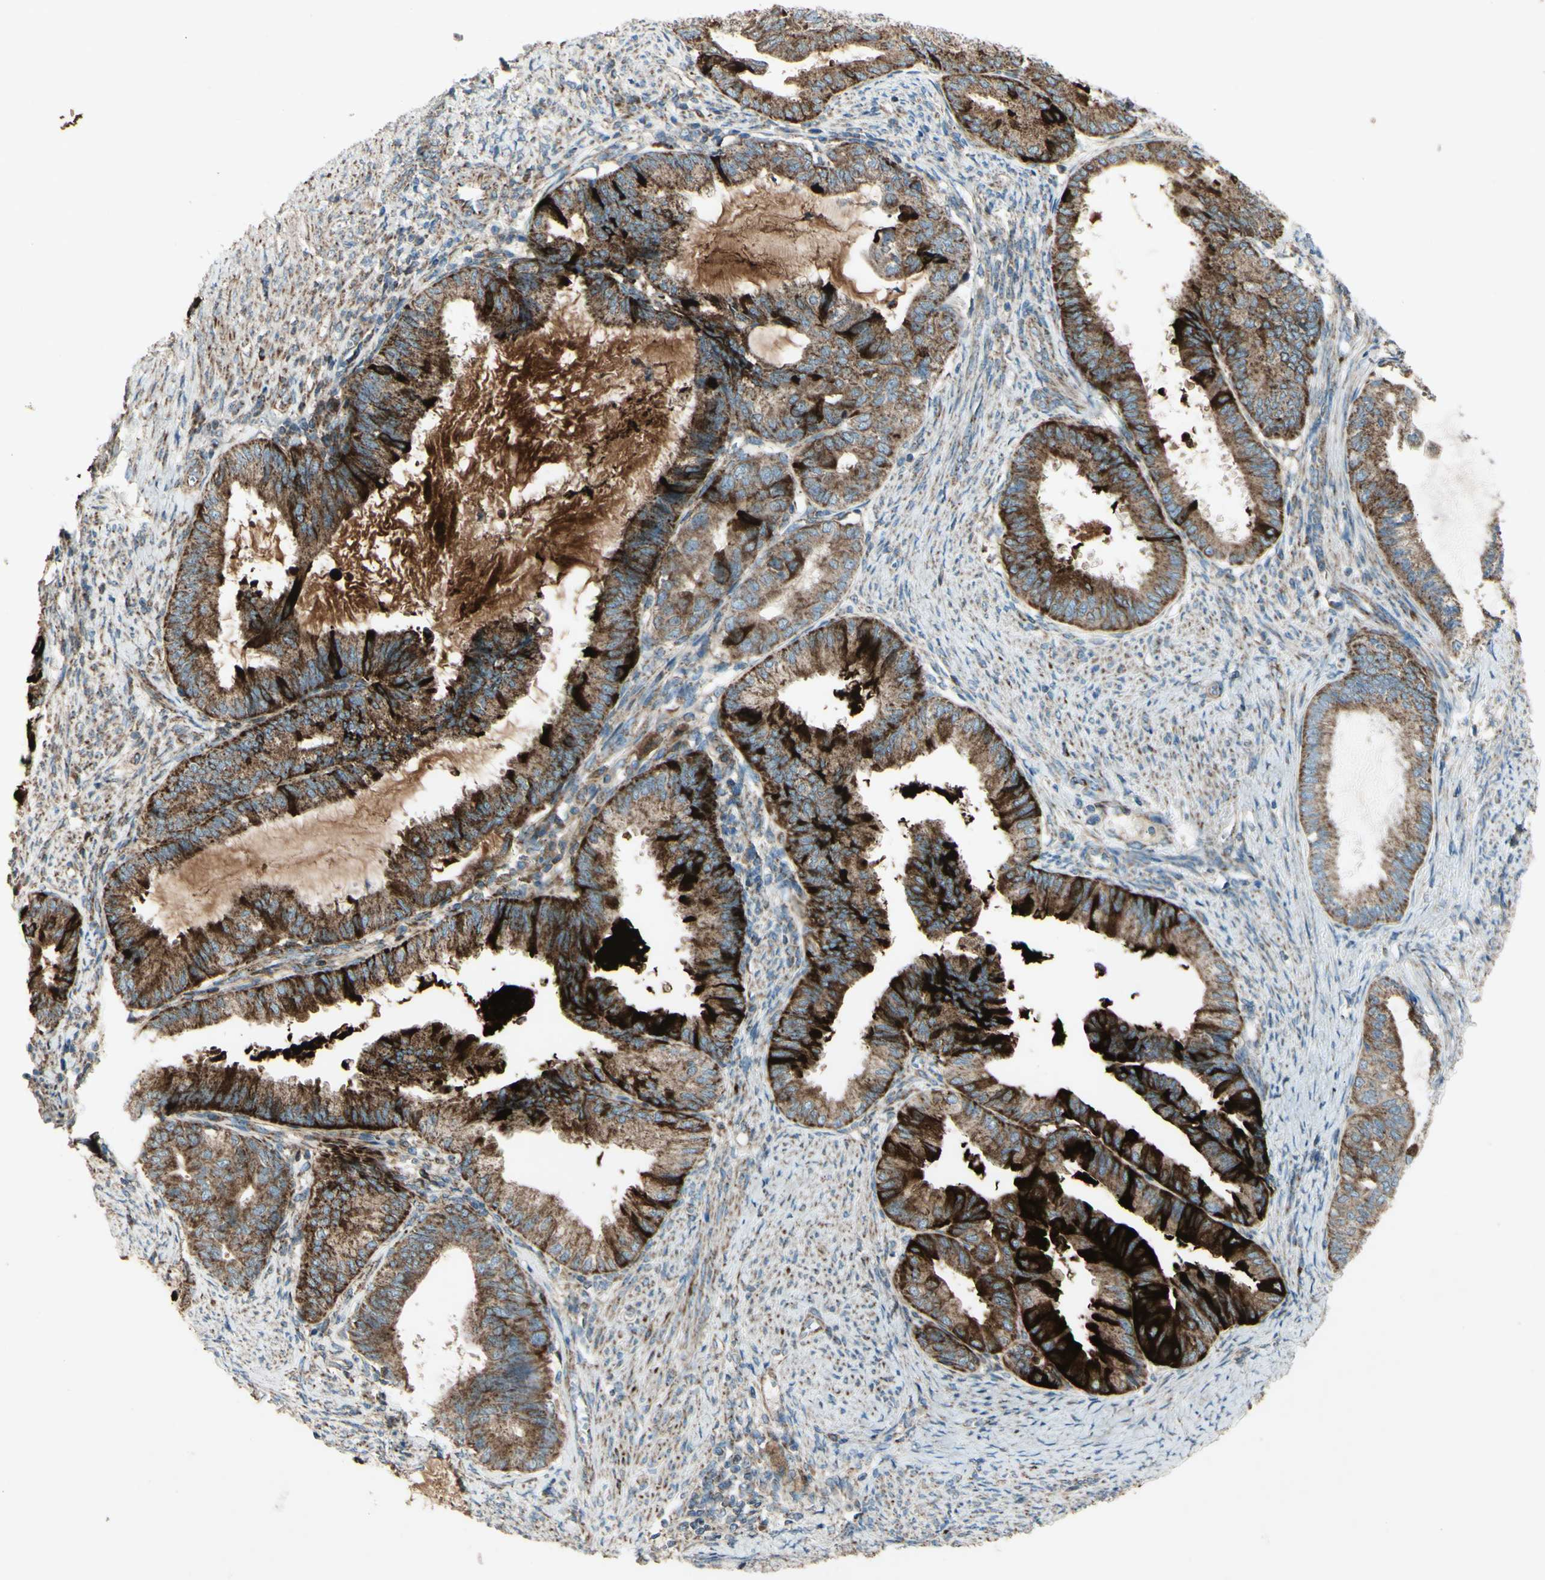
{"staining": {"intensity": "strong", "quantity": ">75%", "location": "cytoplasmic/membranous"}, "tissue": "endometrial cancer", "cell_type": "Tumor cells", "image_type": "cancer", "snomed": [{"axis": "morphology", "description": "Adenocarcinoma, NOS"}, {"axis": "topography", "description": "Endometrium"}], "caption": "This image displays adenocarcinoma (endometrial) stained with immunohistochemistry to label a protein in brown. The cytoplasmic/membranous of tumor cells show strong positivity for the protein. Nuclei are counter-stained blue.", "gene": "RHOT1", "patient": {"sex": "female", "age": 86}}